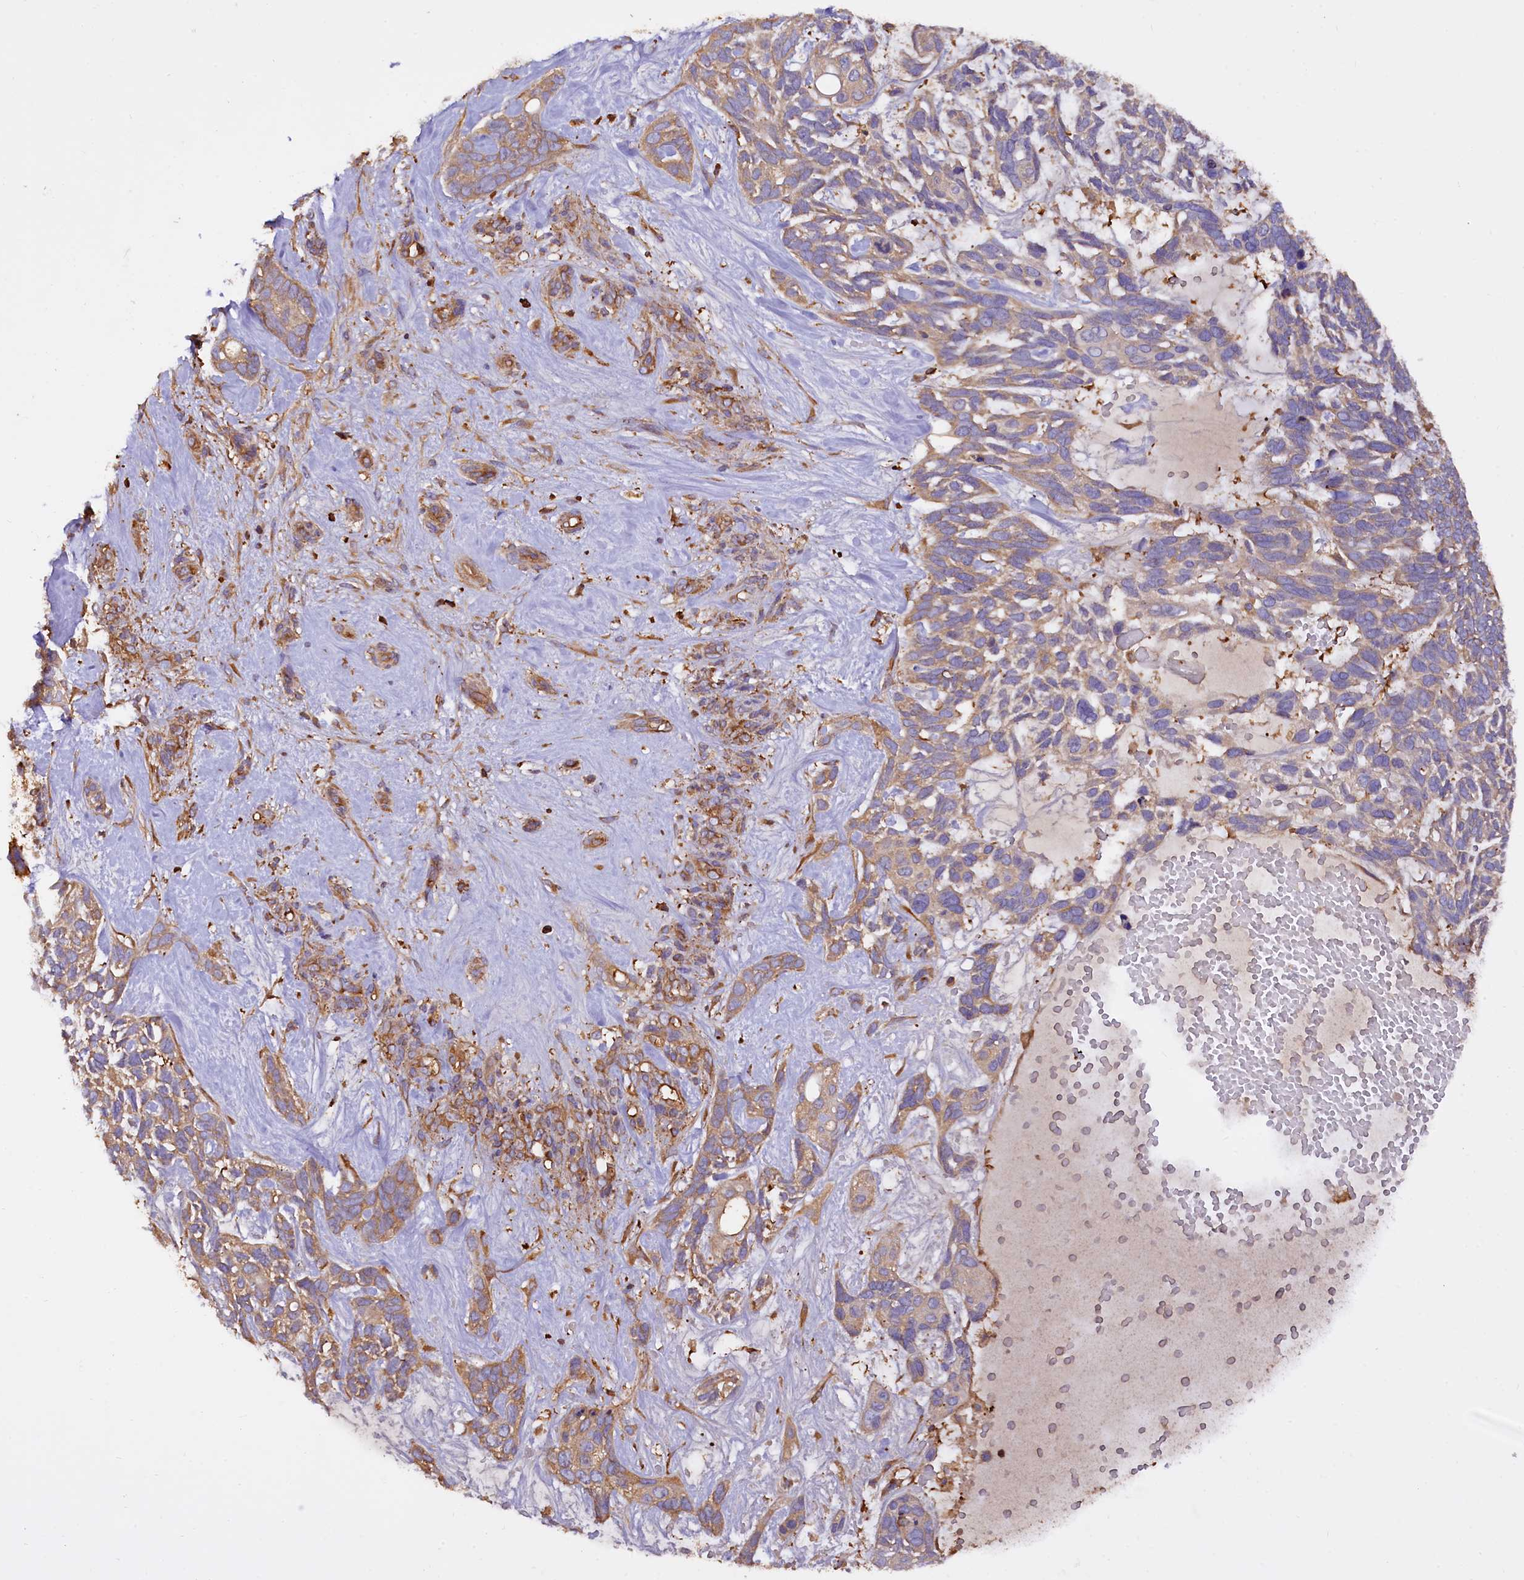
{"staining": {"intensity": "moderate", "quantity": "25%-75%", "location": "cytoplasmic/membranous"}, "tissue": "skin cancer", "cell_type": "Tumor cells", "image_type": "cancer", "snomed": [{"axis": "morphology", "description": "Basal cell carcinoma"}, {"axis": "topography", "description": "Skin"}], "caption": "Brown immunohistochemical staining in human skin basal cell carcinoma reveals moderate cytoplasmic/membranous staining in about 25%-75% of tumor cells. The staining was performed using DAB to visualize the protein expression in brown, while the nuclei were stained in blue with hematoxylin (Magnification: 20x).", "gene": "RARS2", "patient": {"sex": "male", "age": 88}}